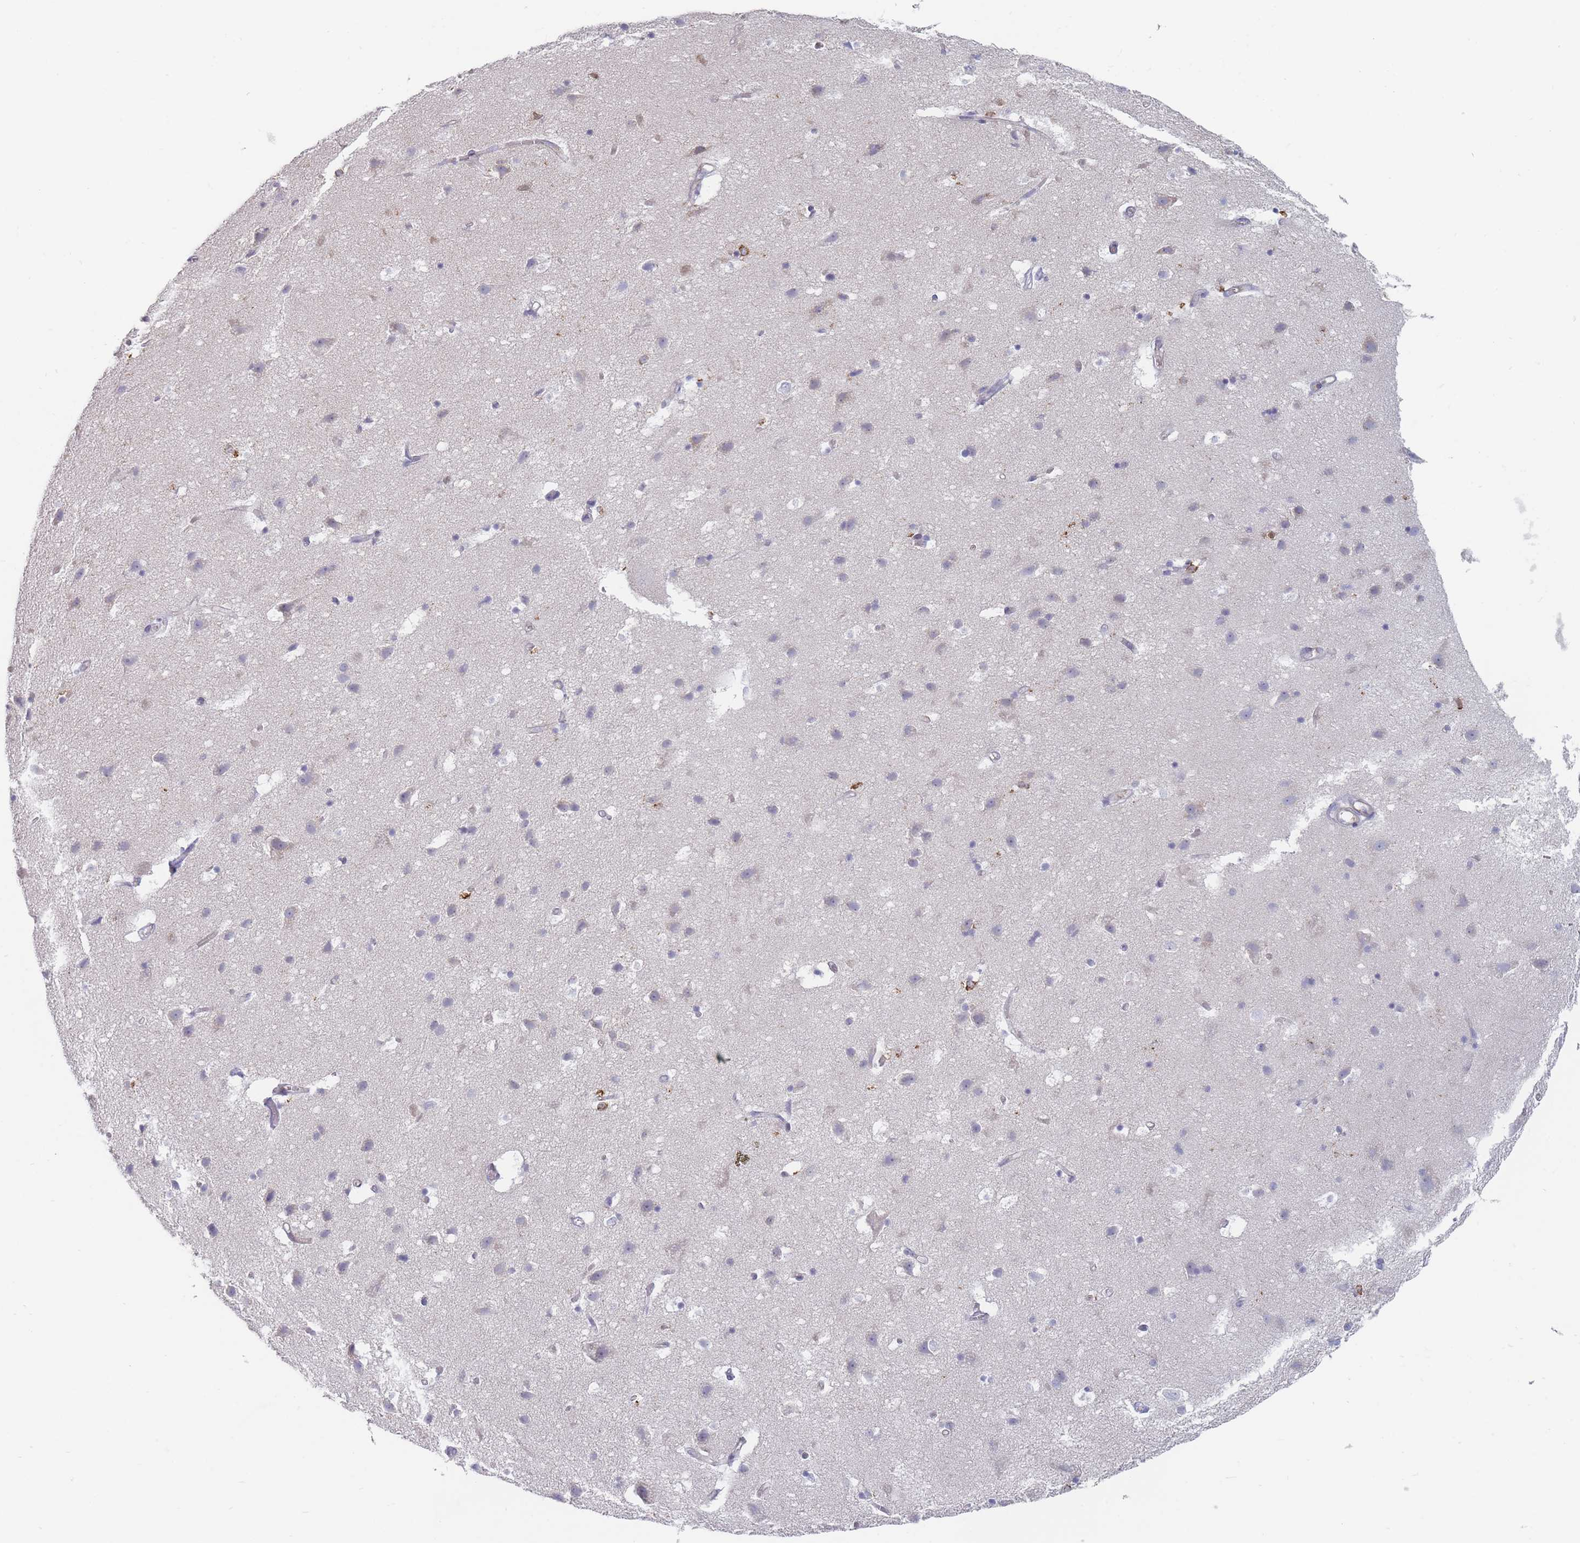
{"staining": {"intensity": "negative", "quantity": "none", "location": "none"}, "tissue": "cerebral cortex", "cell_type": "Endothelial cells", "image_type": "normal", "snomed": [{"axis": "morphology", "description": "Normal tissue, NOS"}, {"axis": "topography", "description": "Cerebral cortex"}], "caption": "DAB immunohistochemical staining of normal human cerebral cortex exhibits no significant staining in endothelial cells. (Stains: DAB (3,3'-diaminobenzidine) immunohistochemistry (IHC) with hematoxylin counter stain, Microscopy: brightfield microscopy at high magnification).", "gene": "MAP1S", "patient": {"sex": "male", "age": 54}}